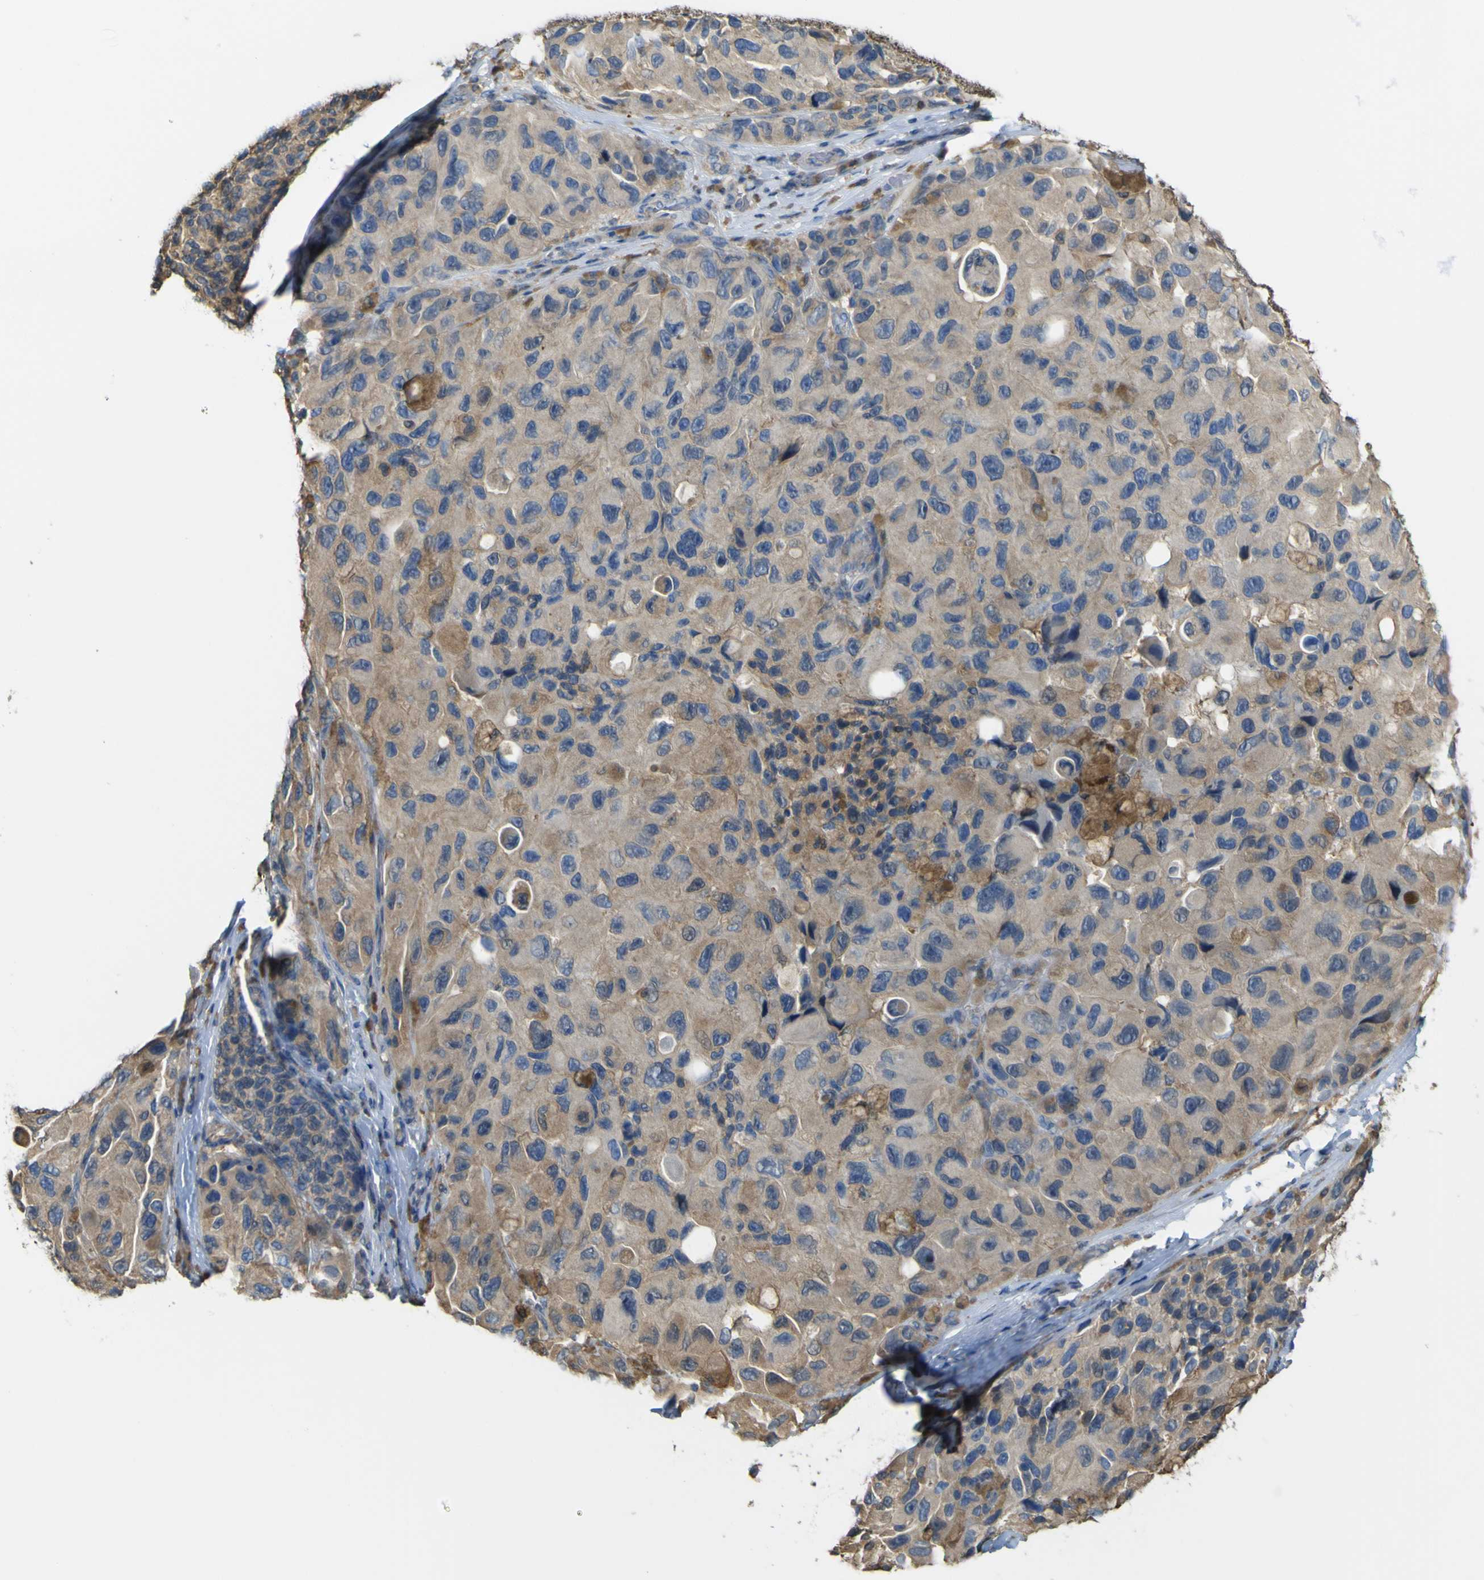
{"staining": {"intensity": "negative", "quantity": "none", "location": "none"}, "tissue": "melanoma", "cell_type": "Tumor cells", "image_type": "cancer", "snomed": [{"axis": "morphology", "description": "Malignant melanoma, NOS"}, {"axis": "topography", "description": "Skin"}], "caption": "High magnification brightfield microscopy of melanoma stained with DAB (brown) and counterstained with hematoxylin (blue): tumor cells show no significant positivity. The staining is performed using DAB brown chromogen with nuclei counter-stained in using hematoxylin.", "gene": "ABHD3", "patient": {"sex": "female", "age": 73}}